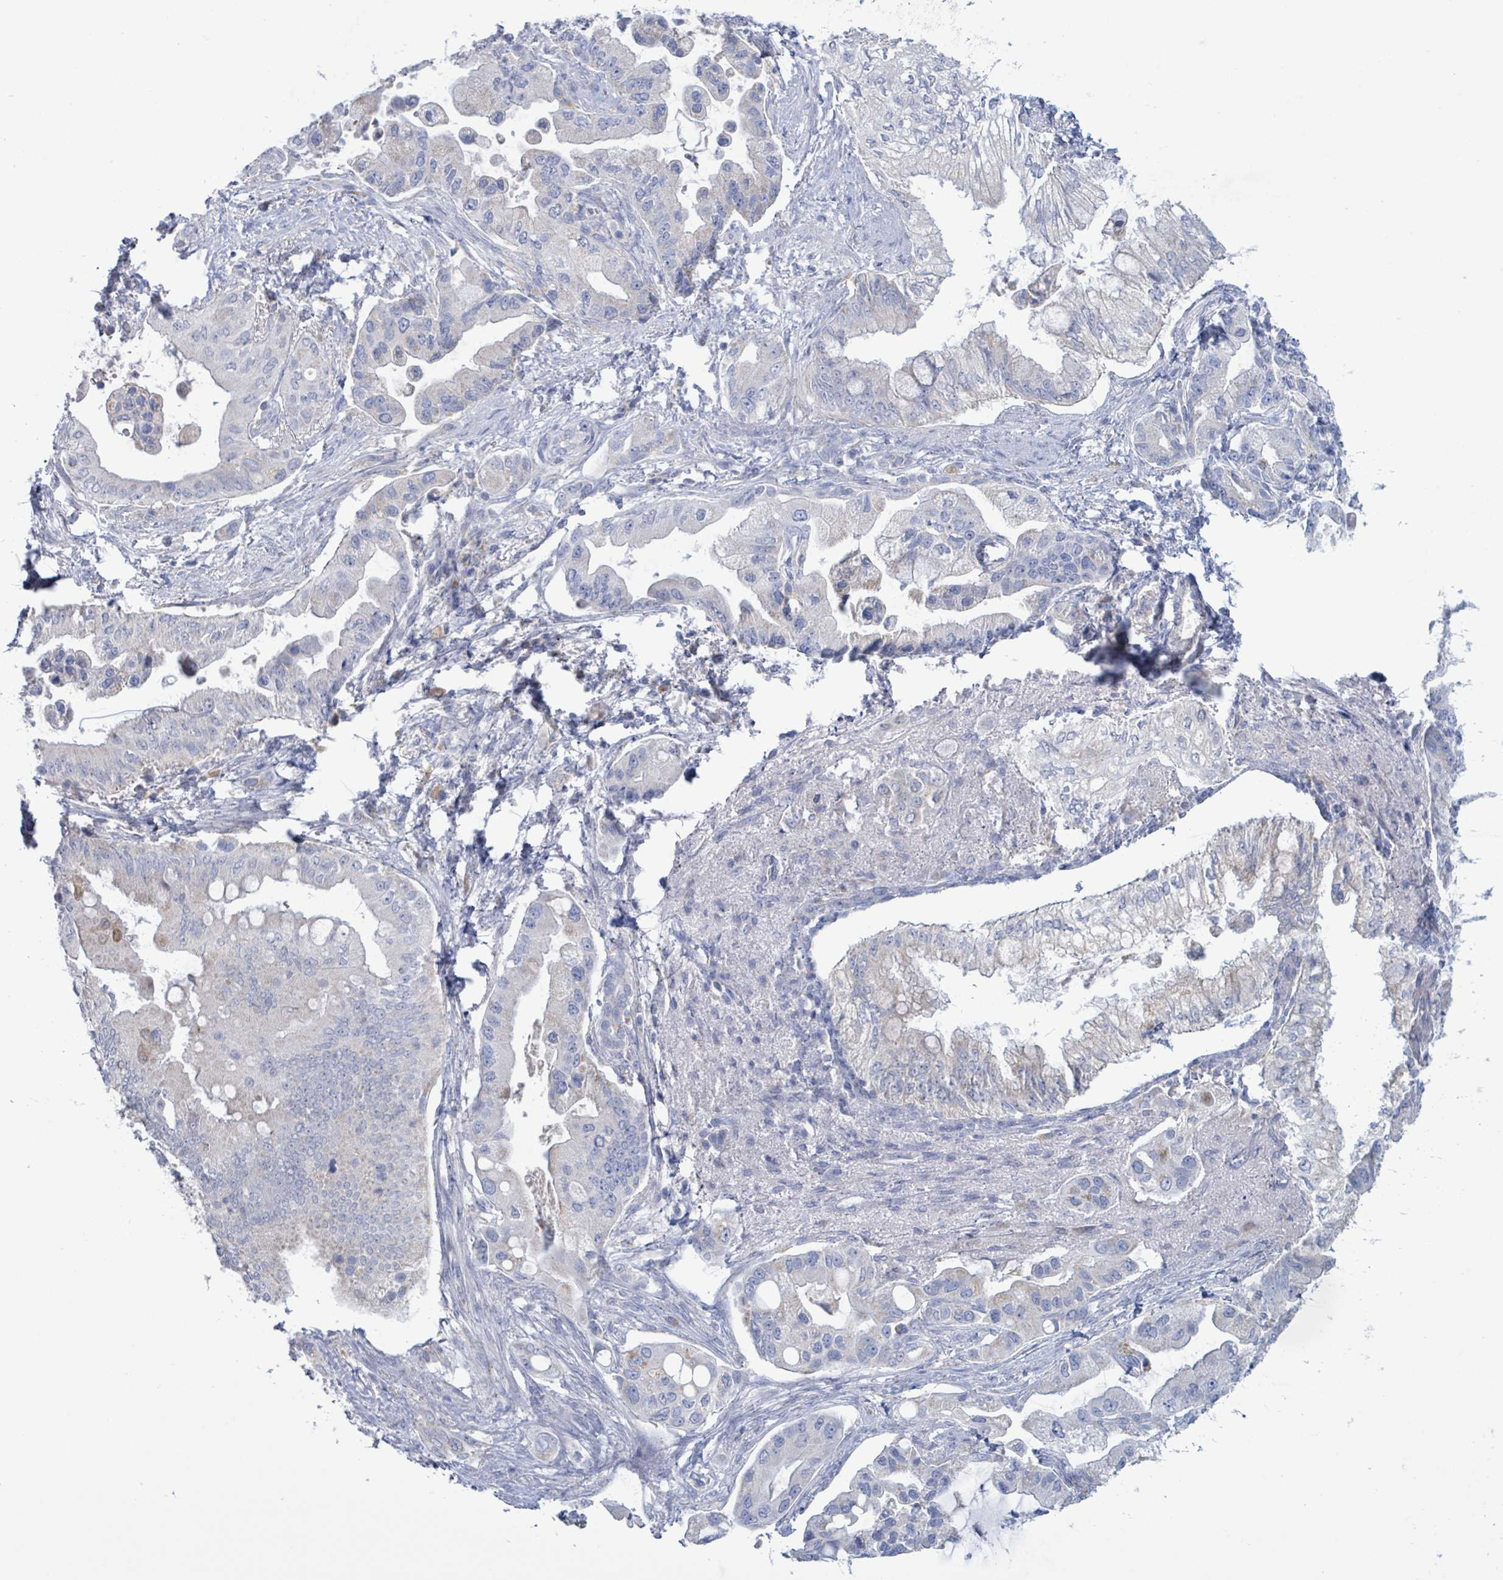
{"staining": {"intensity": "negative", "quantity": "none", "location": "none"}, "tissue": "pancreatic cancer", "cell_type": "Tumor cells", "image_type": "cancer", "snomed": [{"axis": "morphology", "description": "Adenocarcinoma, NOS"}, {"axis": "topography", "description": "Pancreas"}], "caption": "Tumor cells show no significant expression in pancreatic cancer.", "gene": "AKR1C4", "patient": {"sex": "male", "age": 57}}